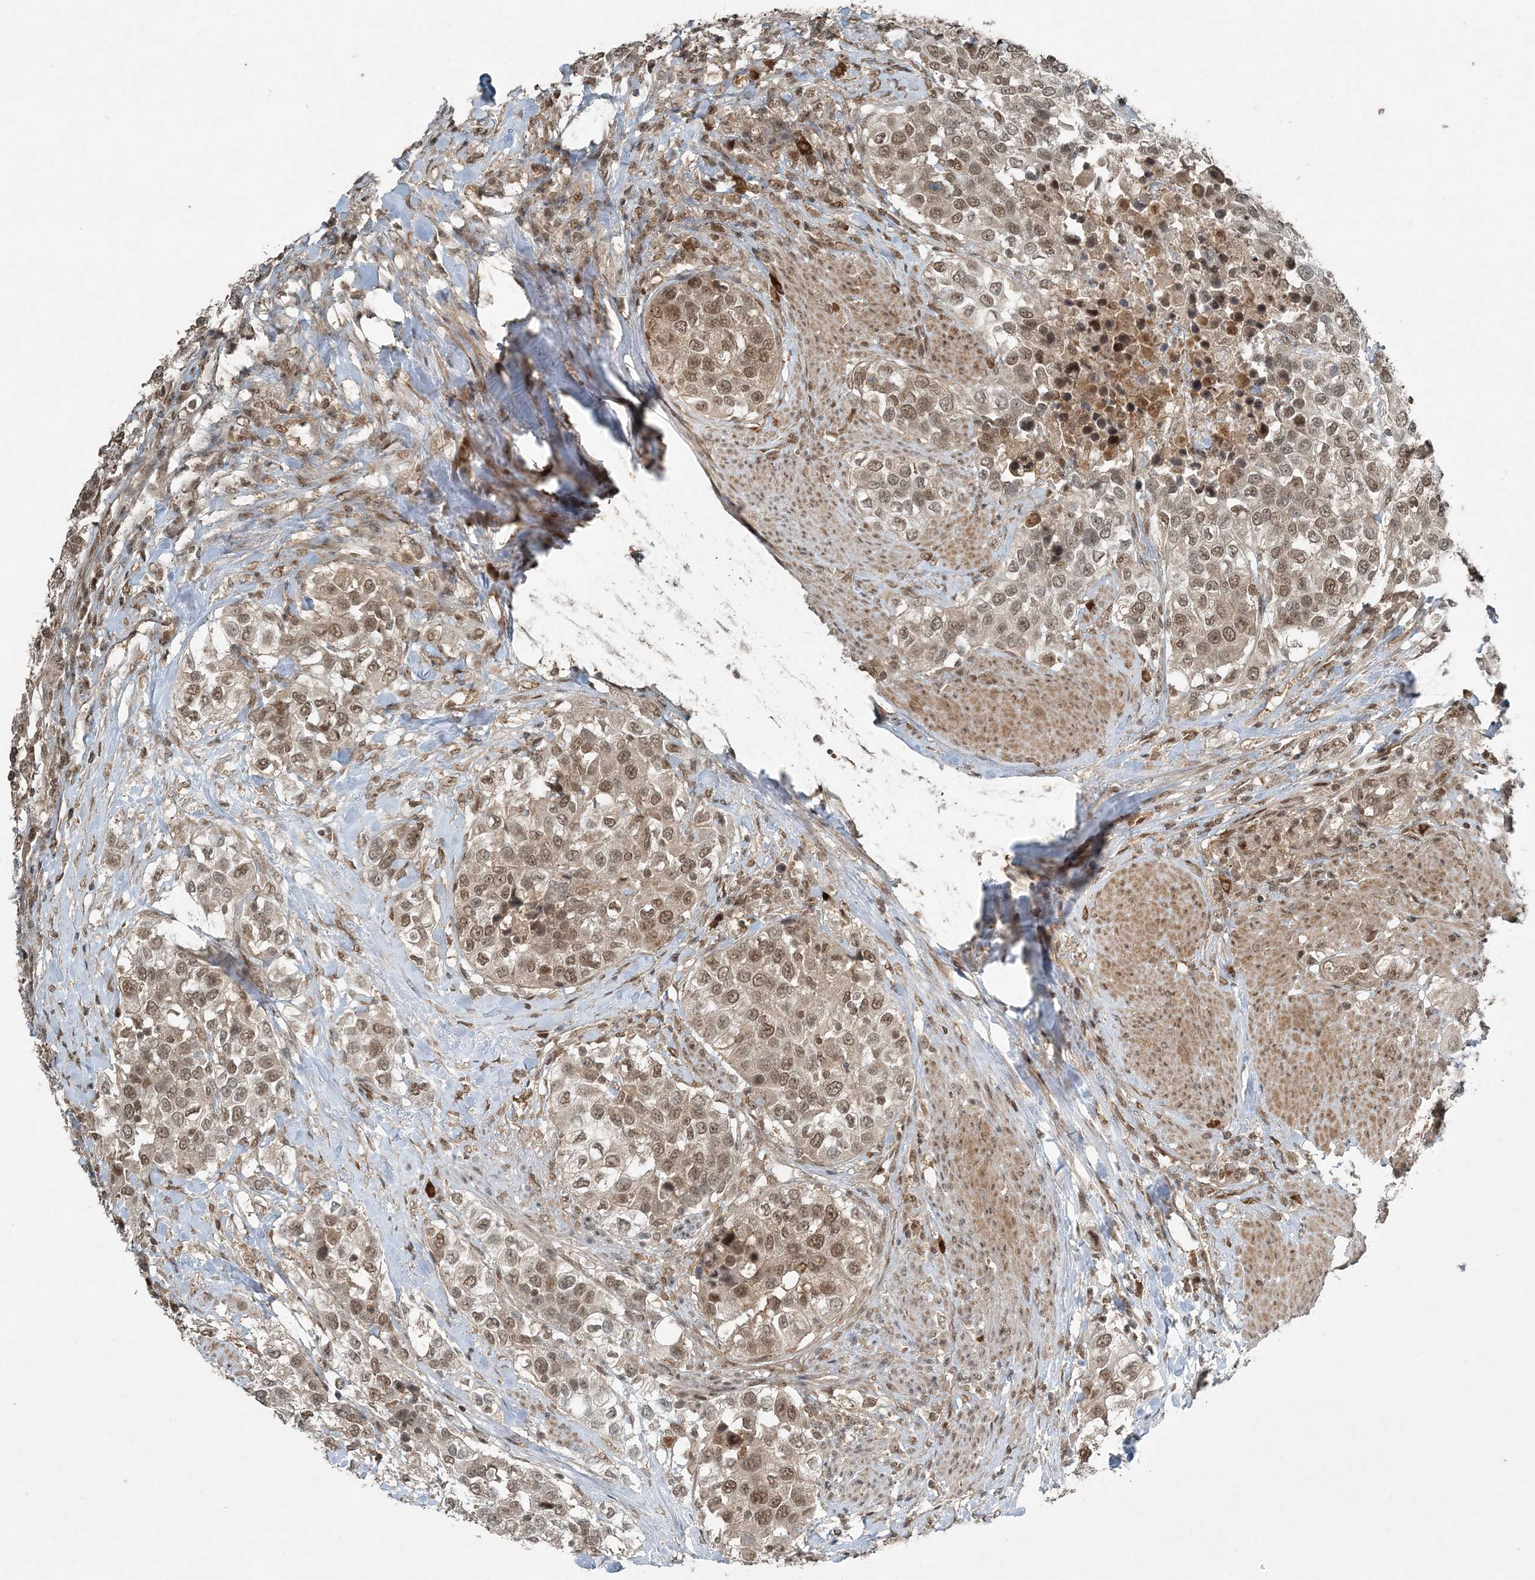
{"staining": {"intensity": "moderate", "quantity": ">75%", "location": "nuclear"}, "tissue": "urothelial cancer", "cell_type": "Tumor cells", "image_type": "cancer", "snomed": [{"axis": "morphology", "description": "Urothelial carcinoma, High grade"}, {"axis": "topography", "description": "Urinary bladder"}], "caption": "Protein expression by IHC displays moderate nuclear staining in approximately >75% of tumor cells in high-grade urothelial carcinoma. (brown staining indicates protein expression, while blue staining denotes nuclei).", "gene": "COPS7B", "patient": {"sex": "female", "age": 80}}